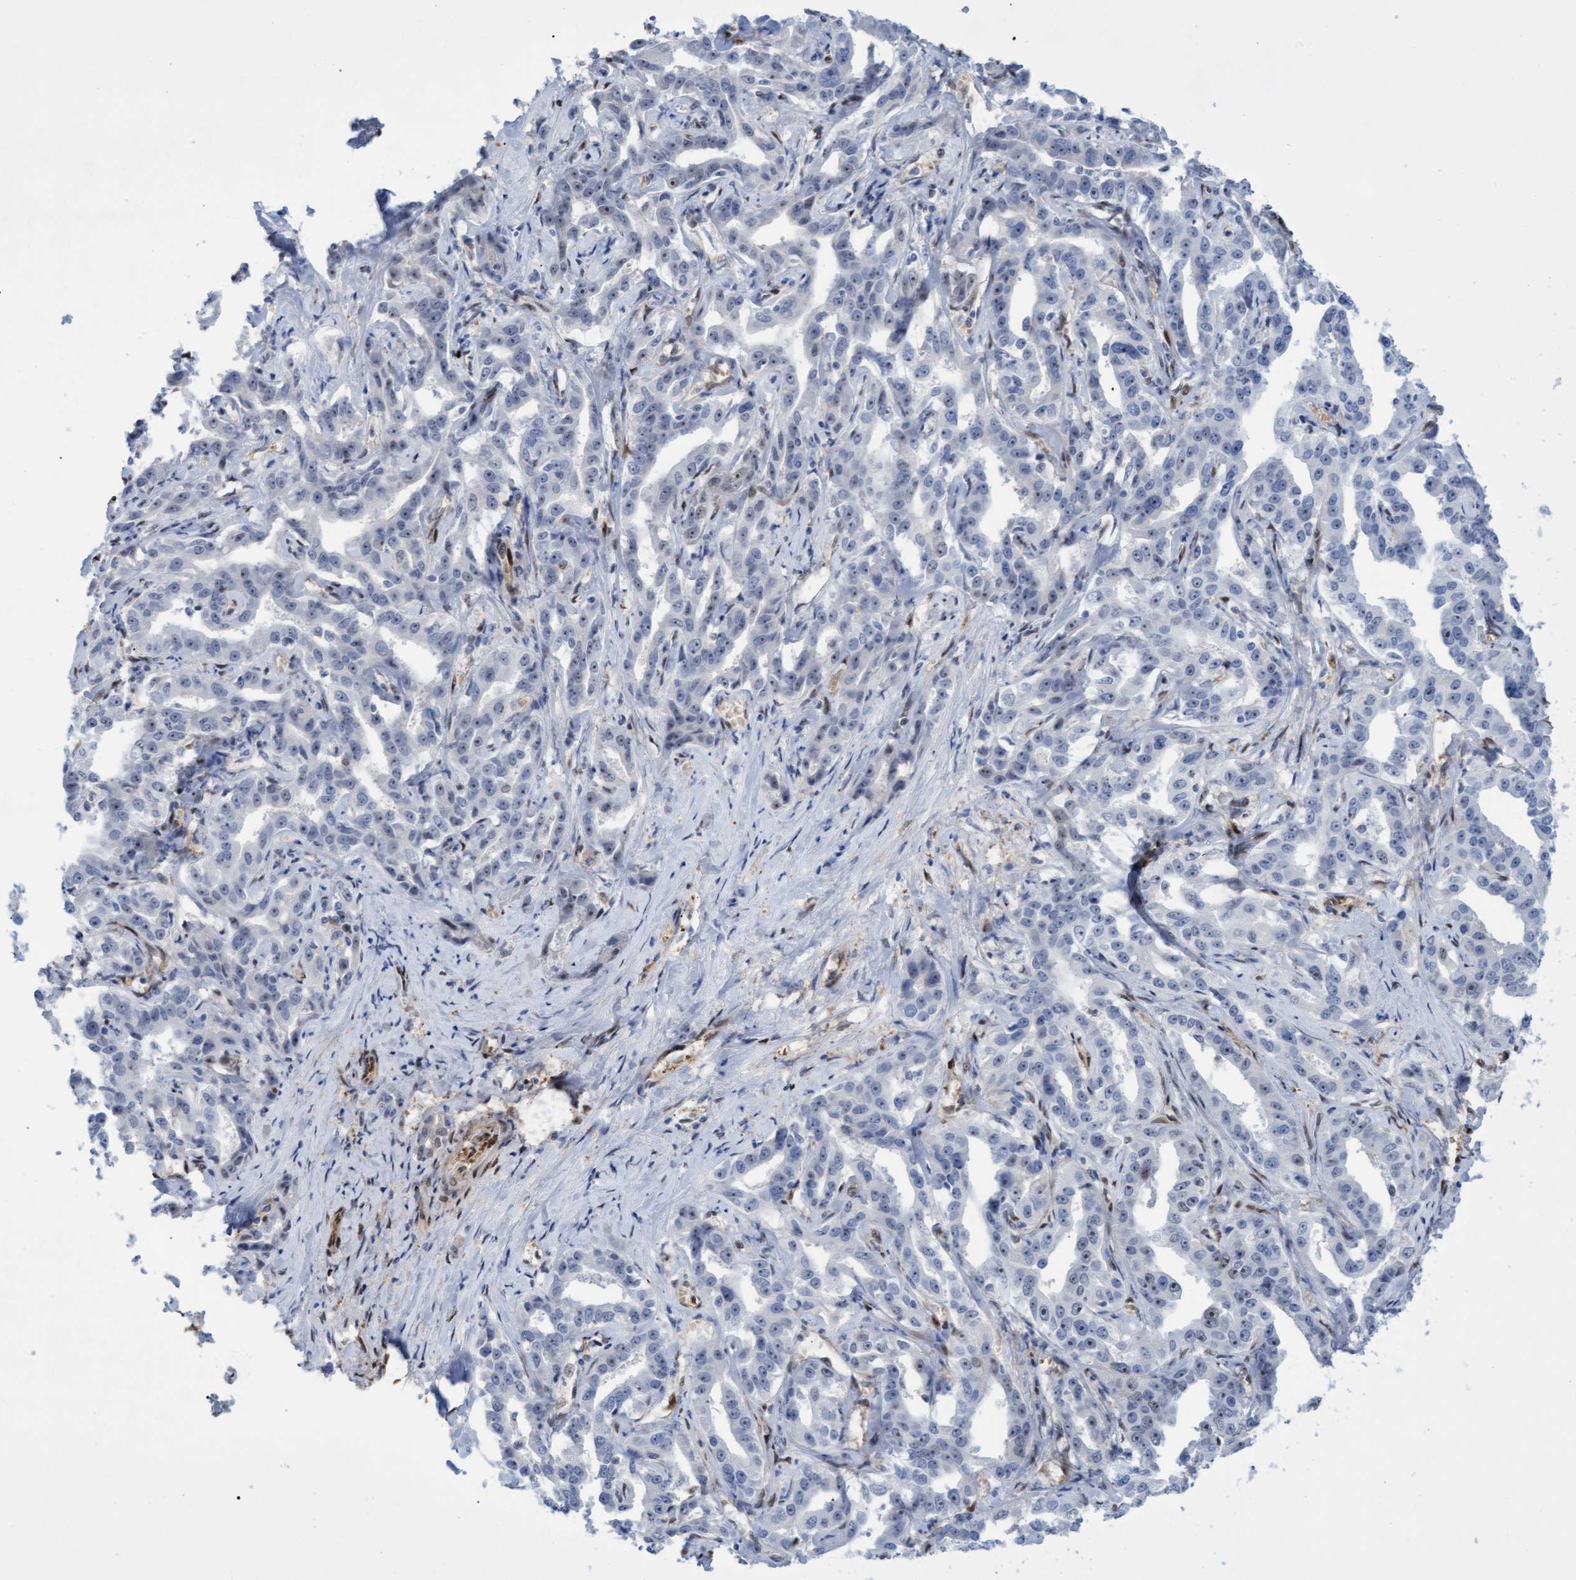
{"staining": {"intensity": "negative", "quantity": "none", "location": "none"}, "tissue": "liver cancer", "cell_type": "Tumor cells", "image_type": "cancer", "snomed": [{"axis": "morphology", "description": "Cholangiocarcinoma"}, {"axis": "topography", "description": "Liver"}], "caption": "IHC micrograph of liver cancer stained for a protein (brown), which exhibits no expression in tumor cells.", "gene": "PINX1", "patient": {"sex": "male", "age": 59}}